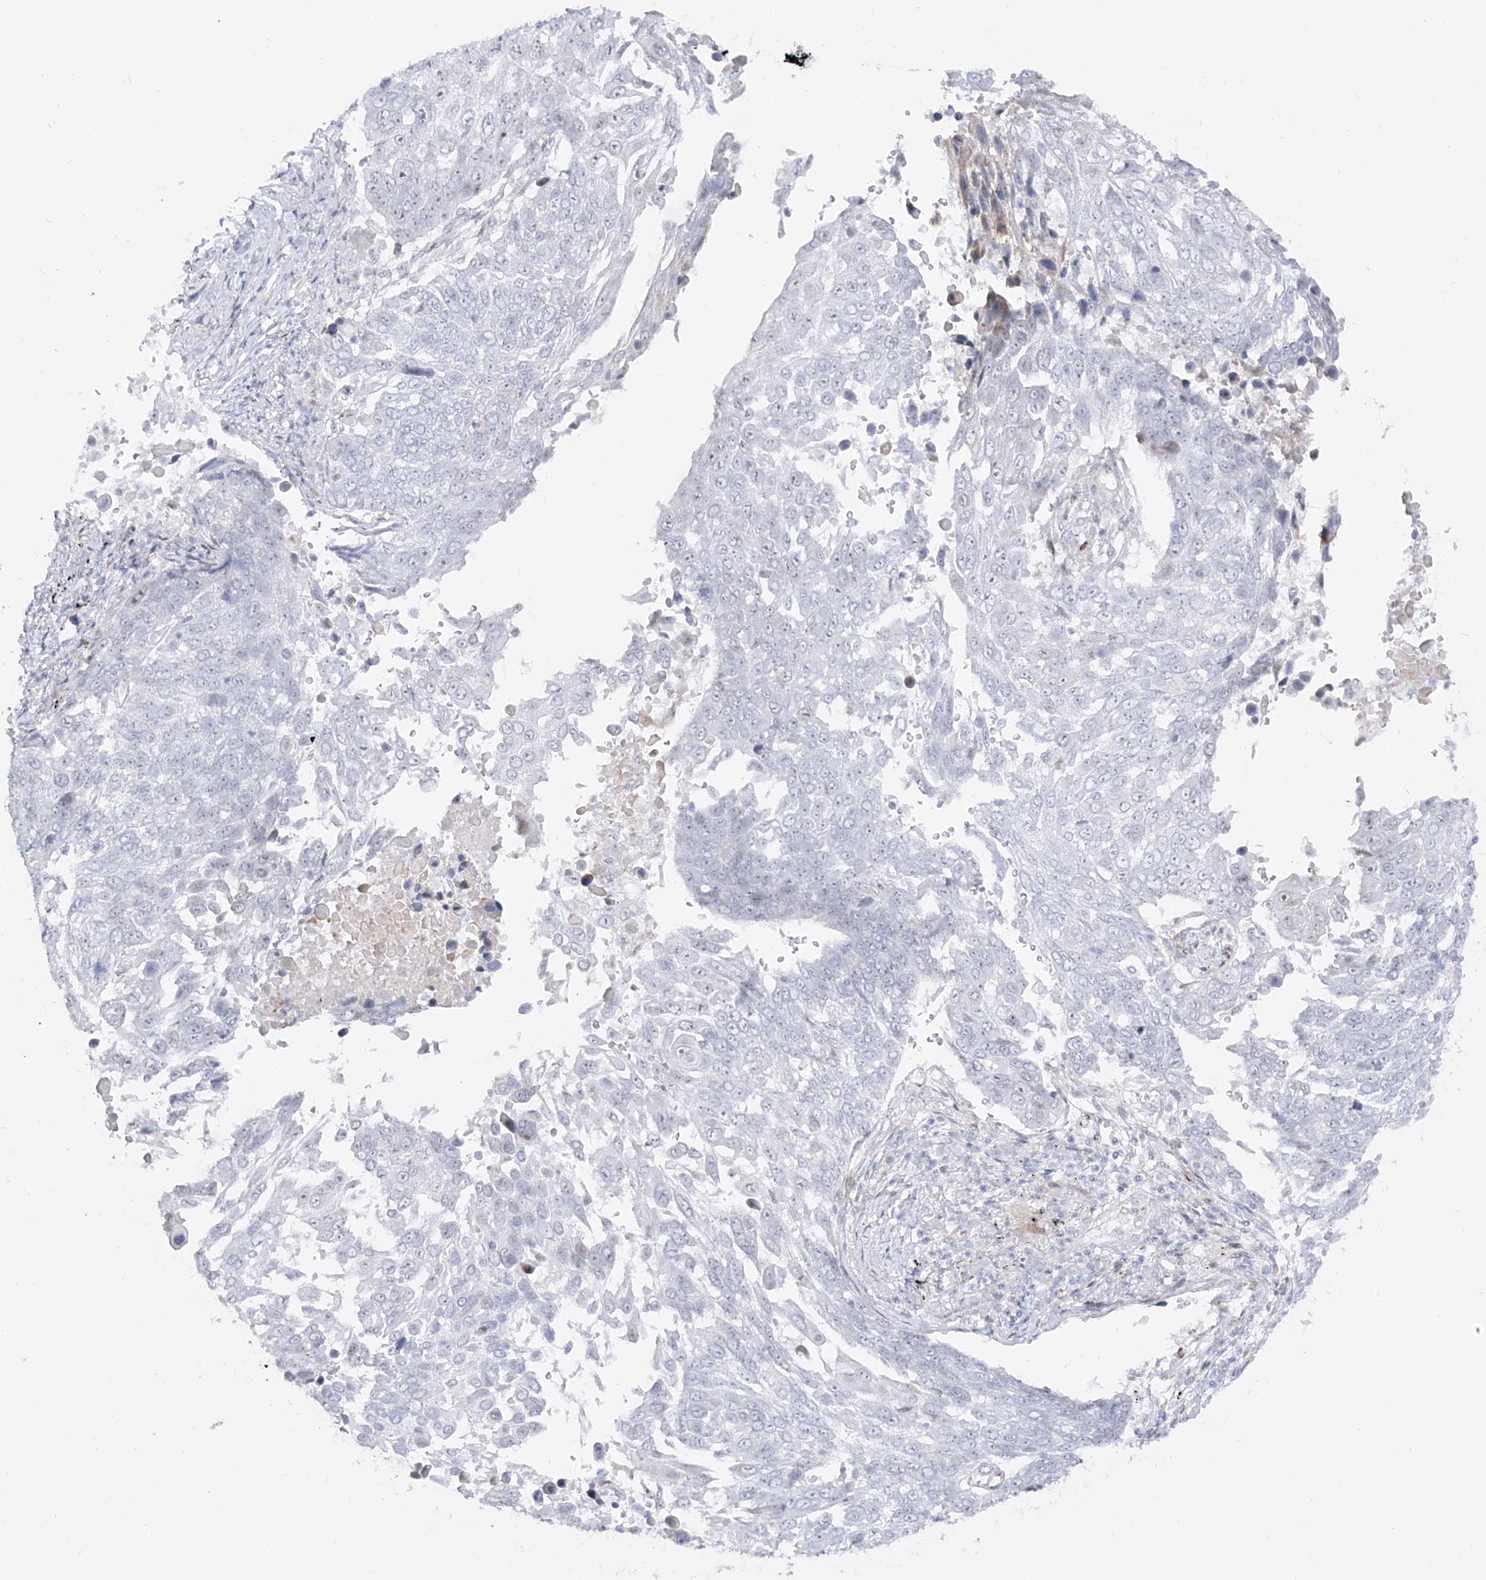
{"staining": {"intensity": "negative", "quantity": "none", "location": "none"}, "tissue": "lung cancer", "cell_type": "Tumor cells", "image_type": "cancer", "snomed": [{"axis": "morphology", "description": "Squamous cell carcinoma, NOS"}, {"axis": "topography", "description": "Lung"}], "caption": "A photomicrograph of human lung cancer is negative for staining in tumor cells.", "gene": "ZNF180", "patient": {"sex": "male", "age": 66}}